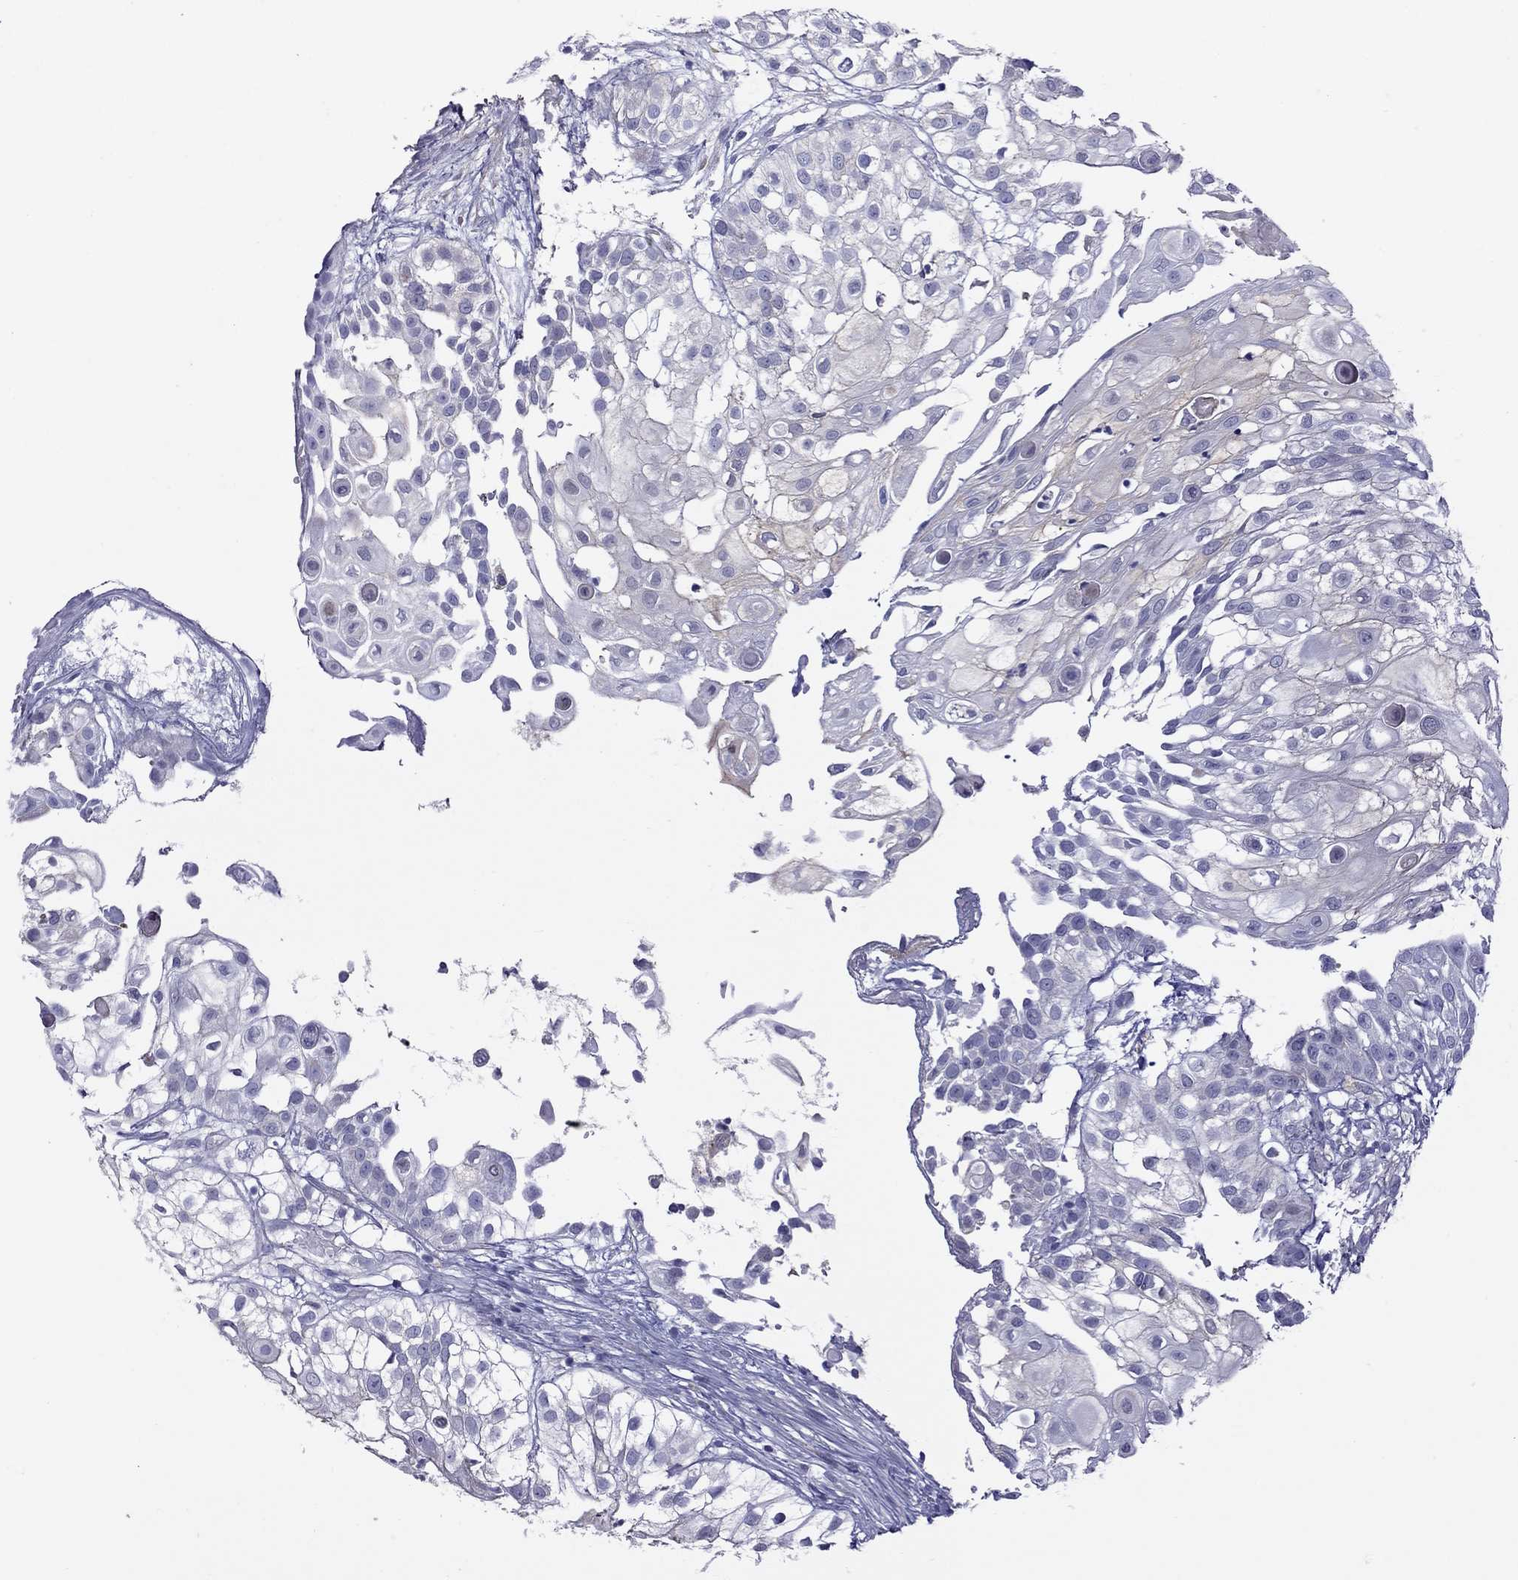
{"staining": {"intensity": "negative", "quantity": "none", "location": "none"}, "tissue": "urothelial cancer", "cell_type": "Tumor cells", "image_type": "cancer", "snomed": [{"axis": "morphology", "description": "Urothelial carcinoma, High grade"}, {"axis": "topography", "description": "Urinary bladder"}], "caption": "This is an immunohistochemistry (IHC) histopathology image of human urothelial cancer. There is no expression in tumor cells.", "gene": "ALOX15B", "patient": {"sex": "female", "age": 79}}